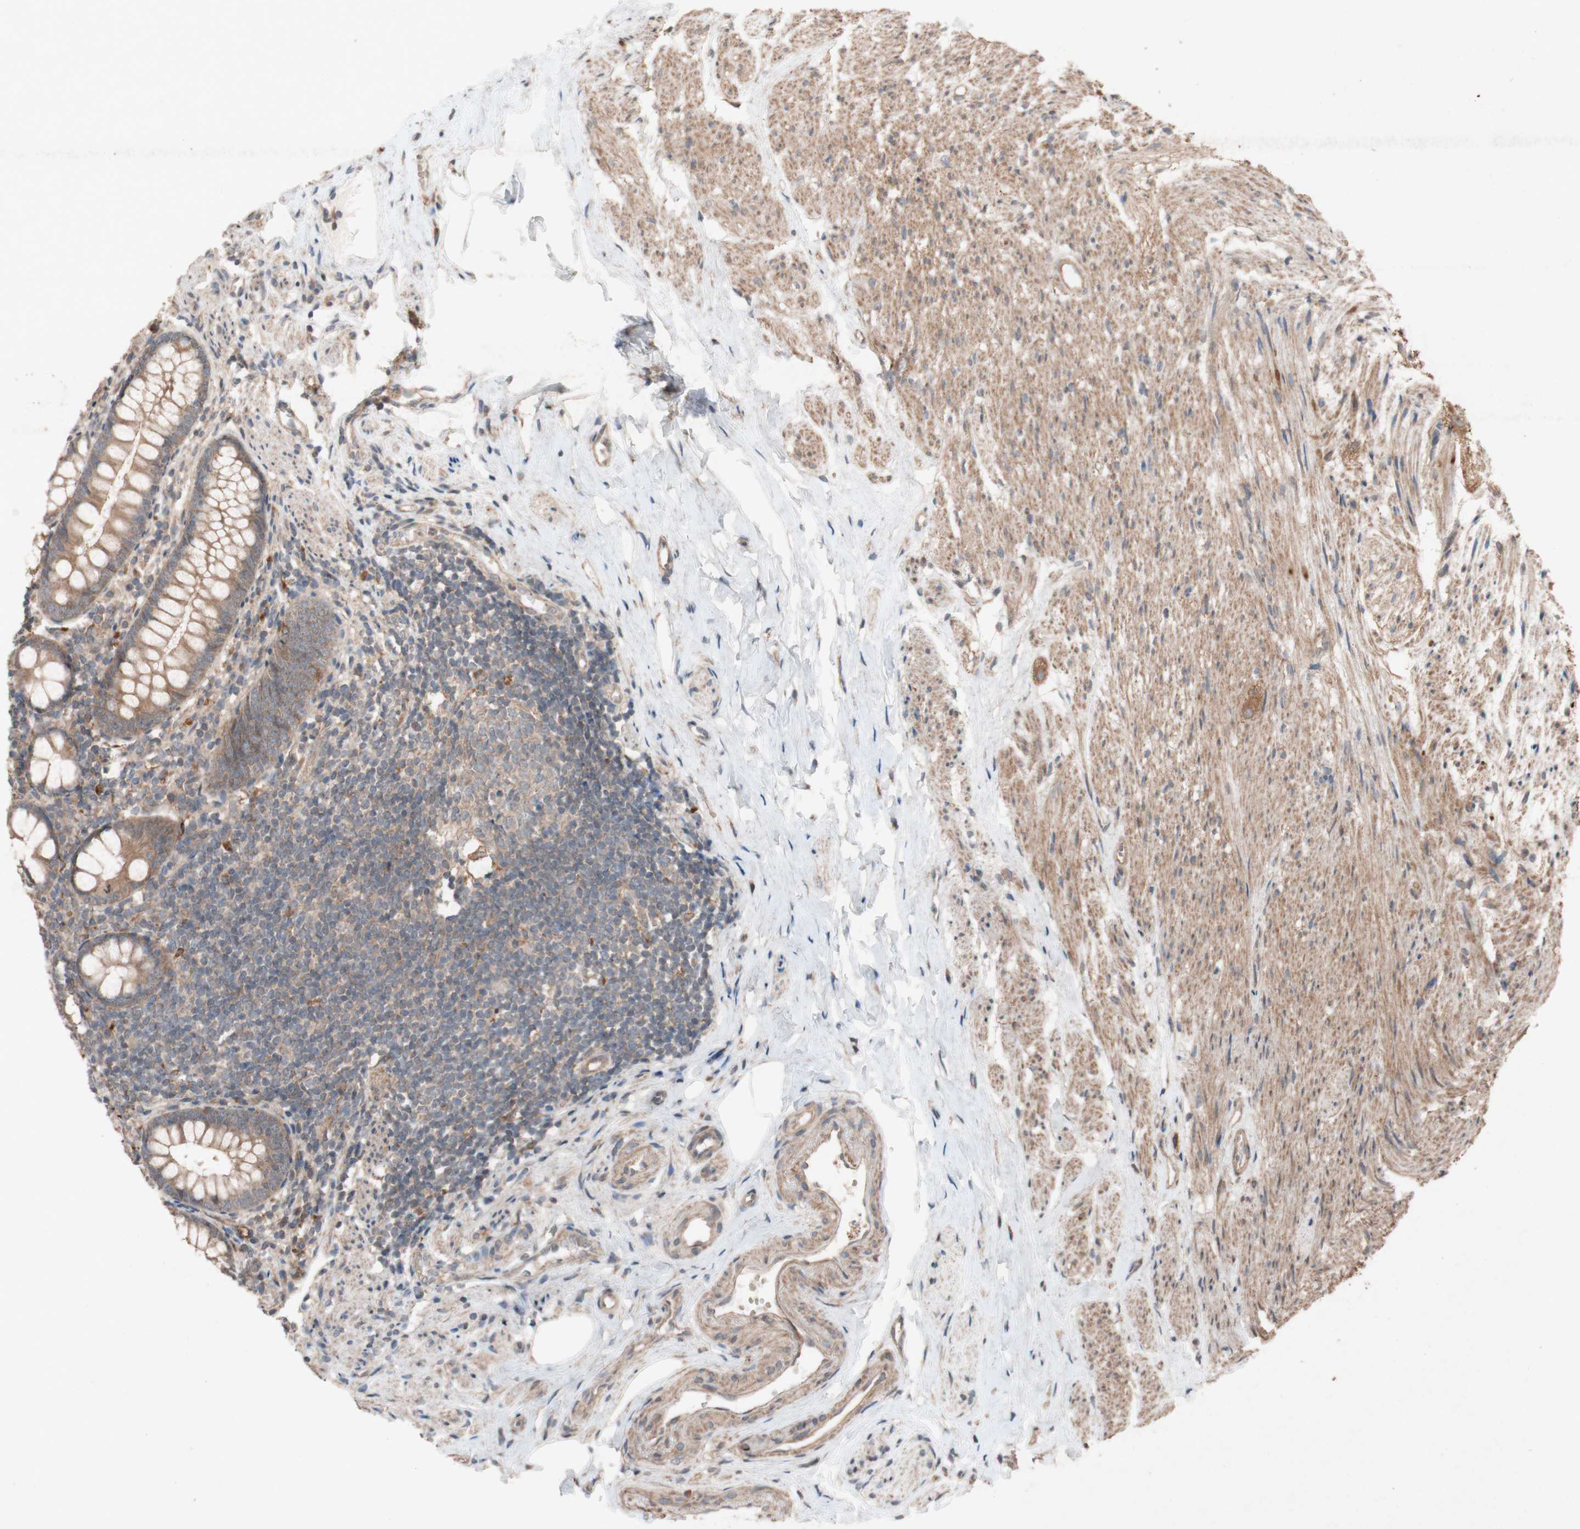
{"staining": {"intensity": "strong", "quantity": ">75%", "location": "cytoplasmic/membranous"}, "tissue": "appendix", "cell_type": "Glandular cells", "image_type": "normal", "snomed": [{"axis": "morphology", "description": "Normal tissue, NOS"}, {"axis": "topography", "description": "Appendix"}], "caption": "Immunohistochemistry histopathology image of normal human appendix stained for a protein (brown), which displays high levels of strong cytoplasmic/membranous positivity in approximately >75% of glandular cells.", "gene": "ATP6V1F", "patient": {"sex": "female", "age": 77}}